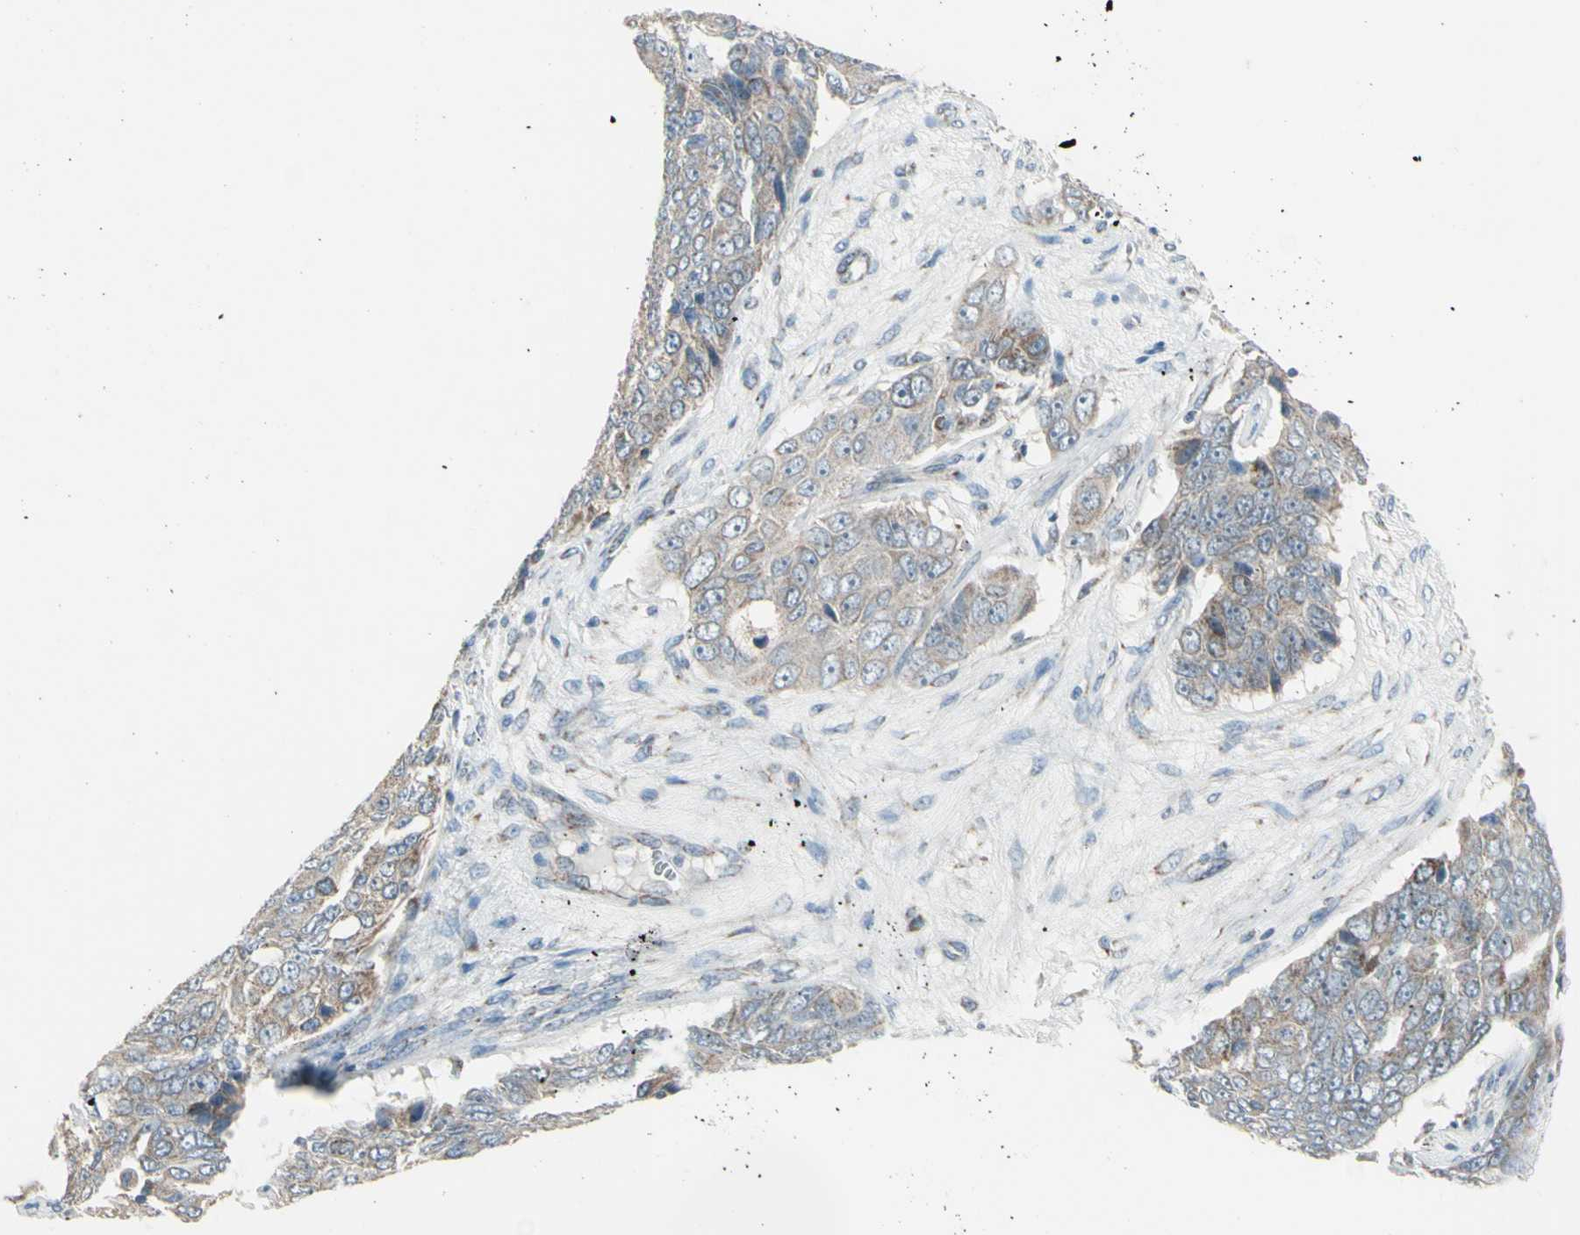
{"staining": {"intensity": "weak", "quantity": ">75%", "location": "cytoplasmic/membranous"}, "tissue": "ovarian cancer", "cell_type": "Tumor cells", "image_type": "cancer", "snomed": [{"axis": "morphology", "description": "Carcinoma, endometroid"}, {"axis": "topography", "description": "Ovary"}], "caption": "Ovarian cancer was stained to show a protein in brown. There is low levels of weak cytoplasmic/membranous positivity in approximately >75% of tumor cells.", "gene": "FAM171B", "patient": {"sex": "female", "age": 51}}